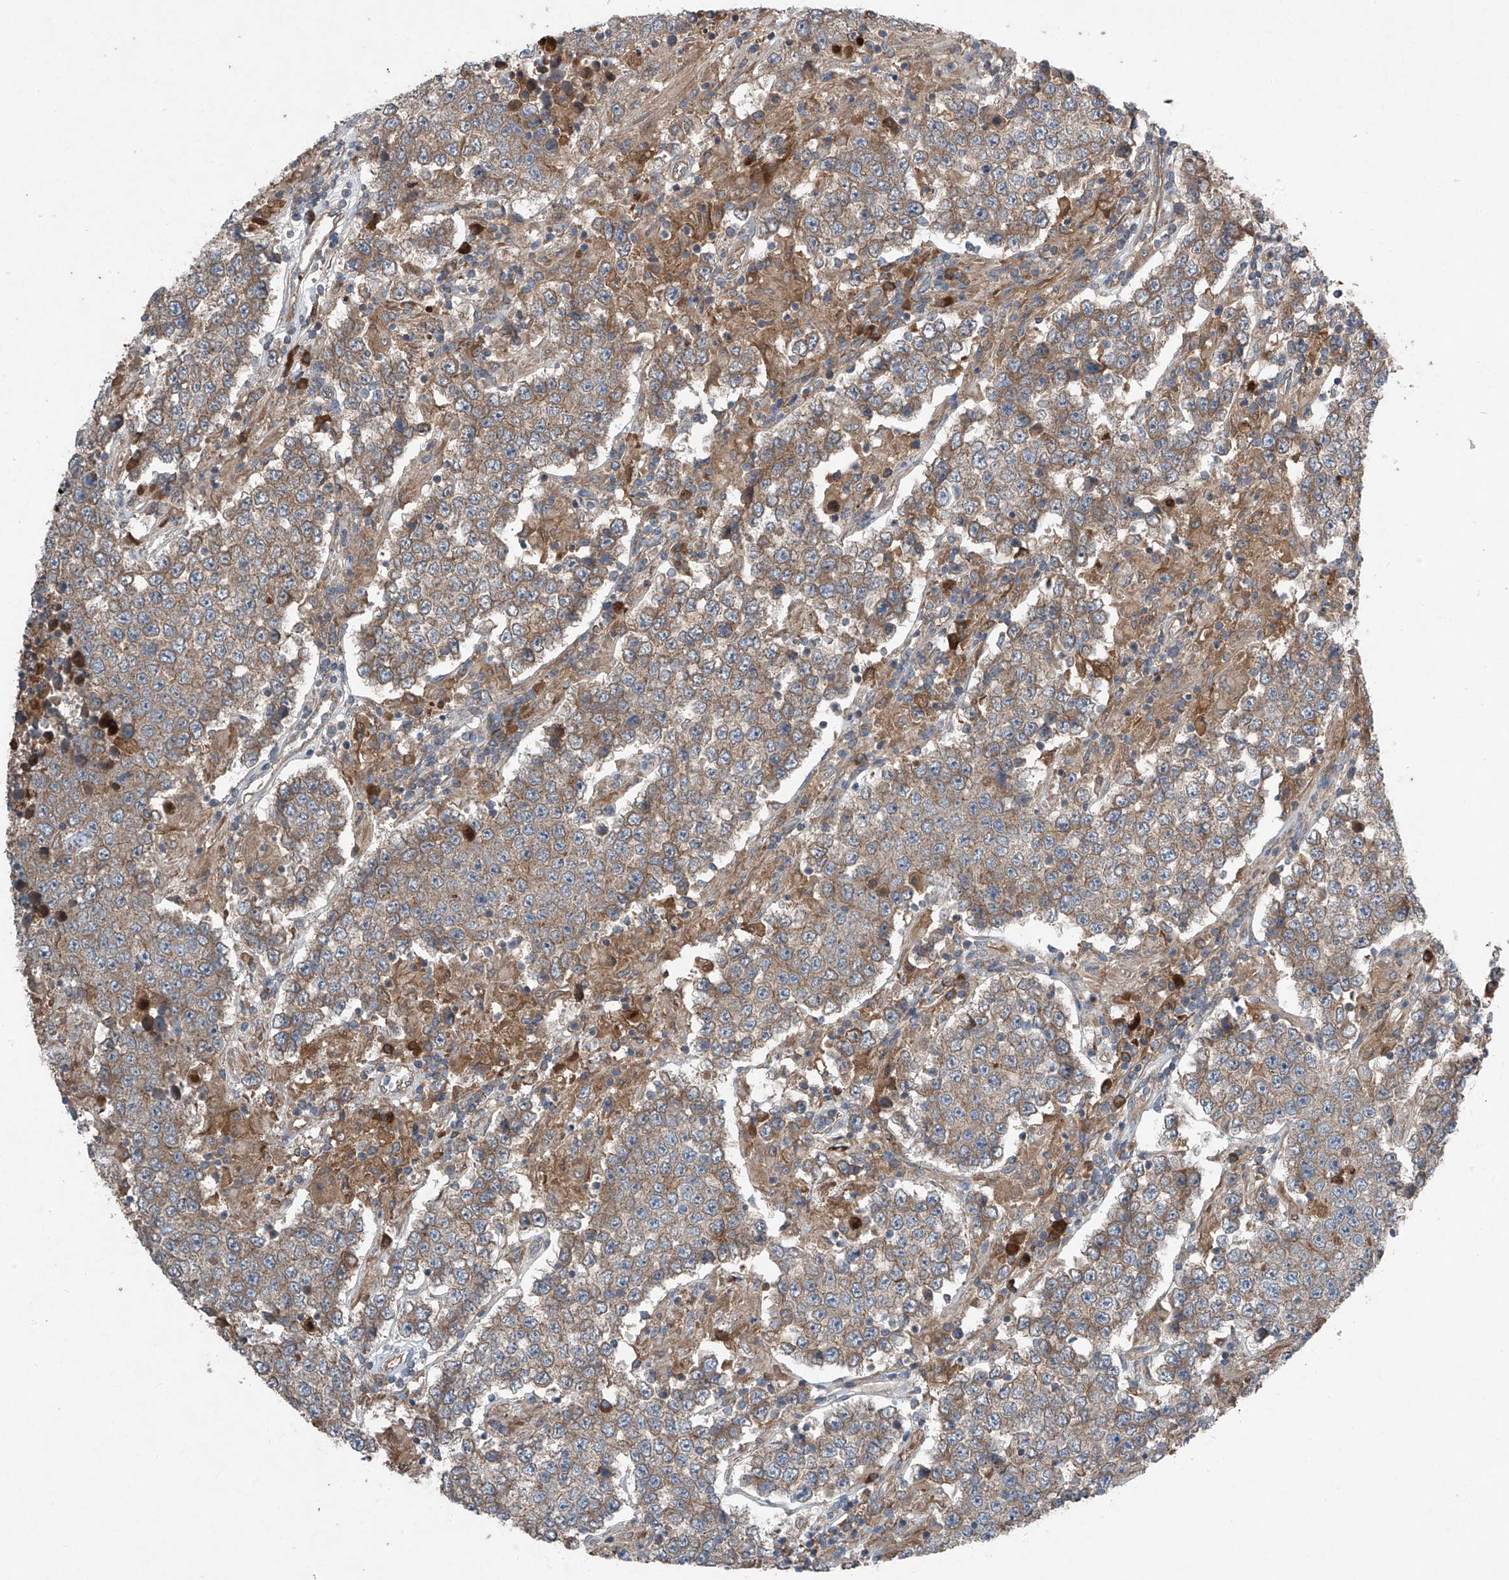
{"staining": {"intensity": "moderate", "quantity": ">75%", "location": "cytoplasmic/membranous"}, "tissue": "testis cancer", "cell_type": "Tumor cells", "image_type": "cancer", "snomed": [{"axis": "morphology", "description": "Normal tissue, NOS"}, {"axis": "morphology", "description": "Urothelial carcinoma, High grade"}, {"axis": "morphology", "description": "Seminoma, NOS"}, {"axis": "morphology", "description": "Carcinoma, Embryonal, NOS"}, {"axis": "topography", "description": "Urinary bladder"}, {"axis": "topography", "description": "Testis"}], "caption": "Testis cancer stained with DAB immunohistochemistry displays medium levels of moderate cytoplasmic/membranous expression in about >75% of tumor cells.", "gene": "FOXRED2", "patient": {"sex": "male", "age": 41}}